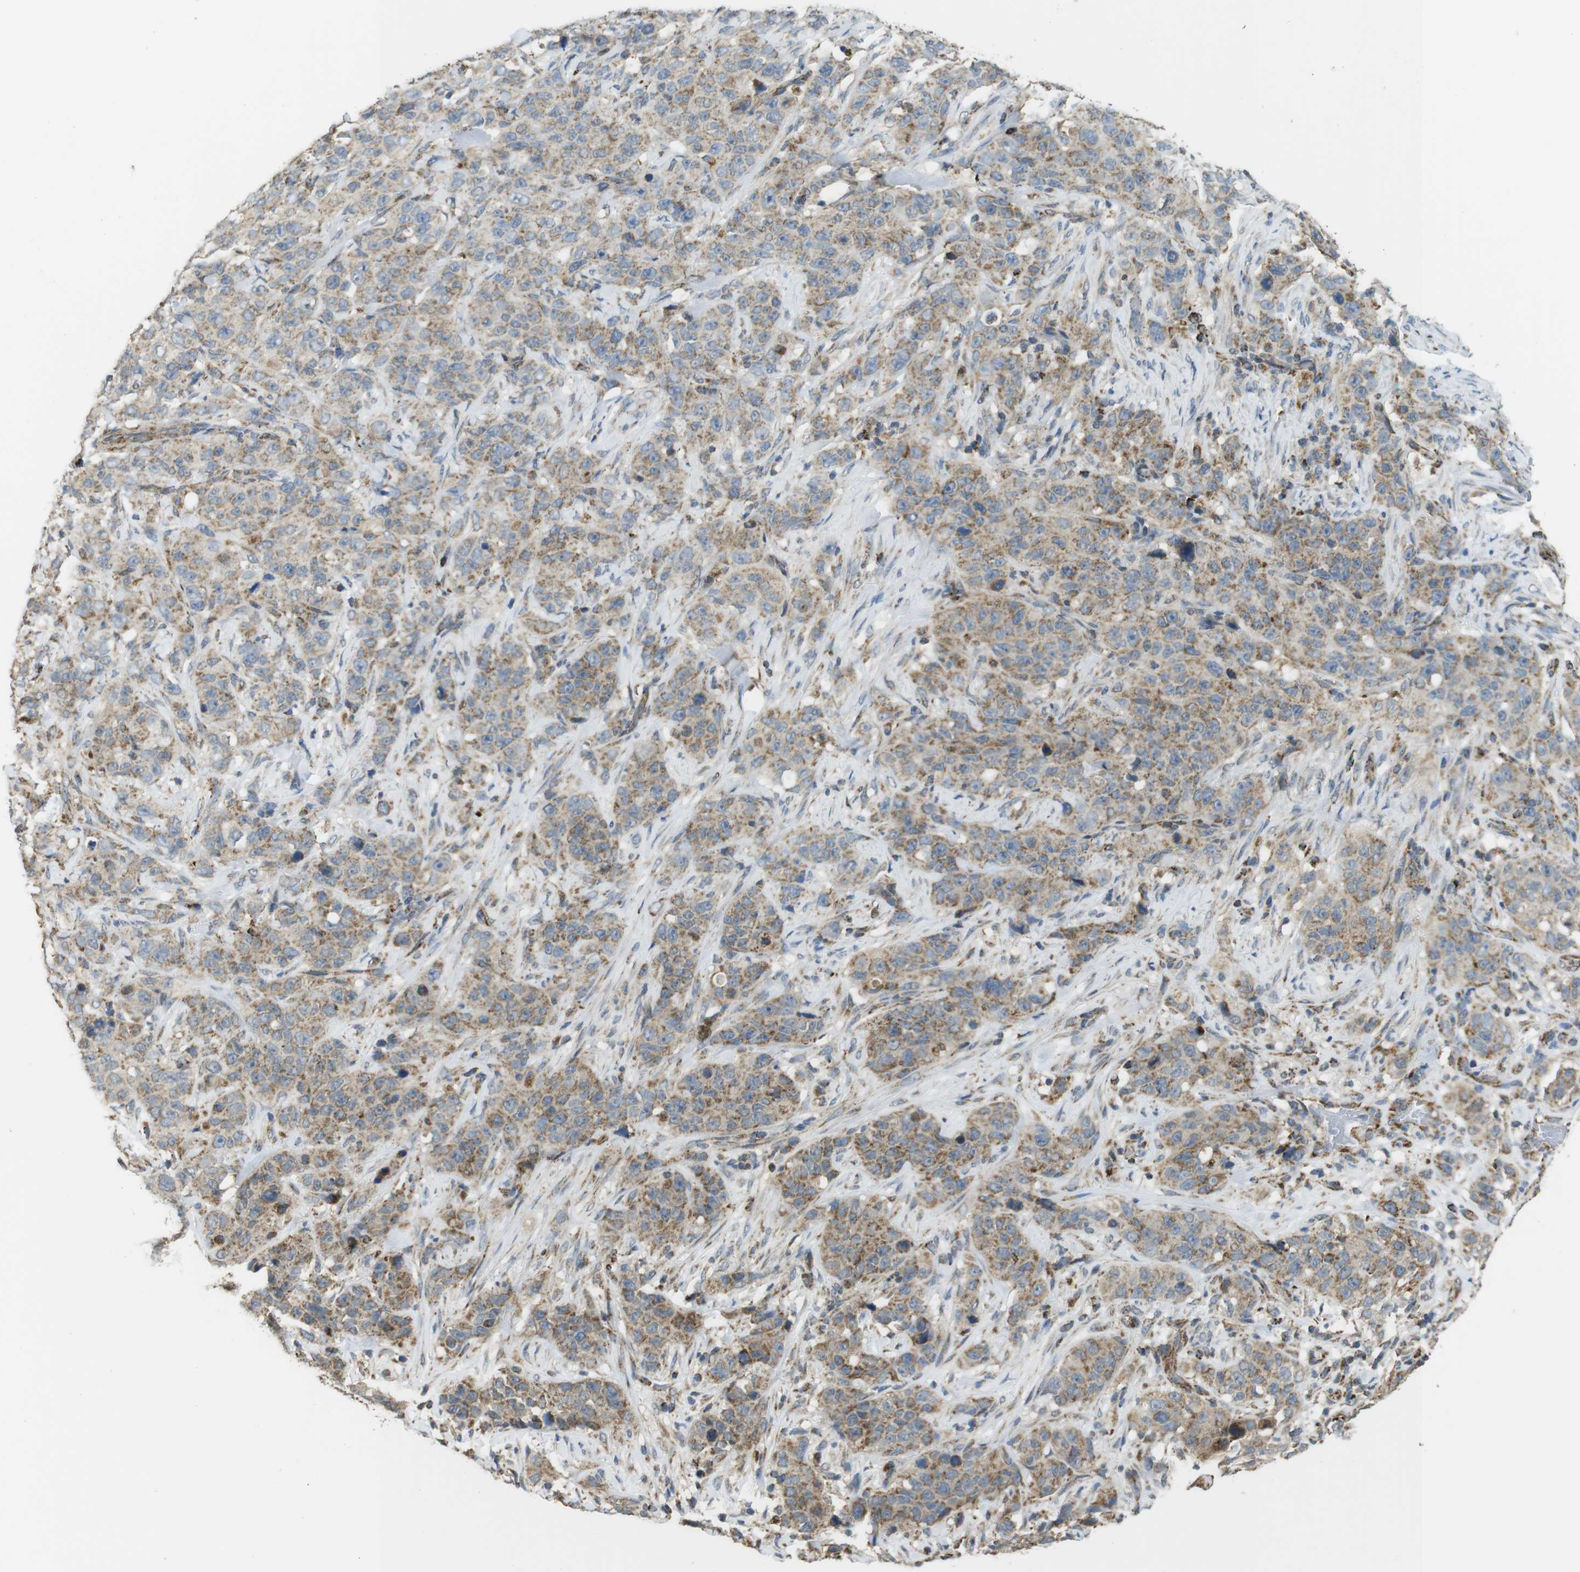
{"staining": {"intensity": "moderate", "quantity": ">75%", "location": "cytoplasmic/membranous"}, "tissue": "stomach cancer", "cell_type": "Tumor cells", "image_type": "cancer", "snomed": [{"axis": "morphology", "description": "Adenocarcinoma, NOS"}, {"axis": "topography", "description": "Stomach"}], "caption": "Brown immunohistochemical staining in stomach cancer reveals moderate cytoplasmic/membranous staining in approximately >75% of tumor cells.", "gene": "CALHM2", "patient": {"sex": "male", "age": 48}}